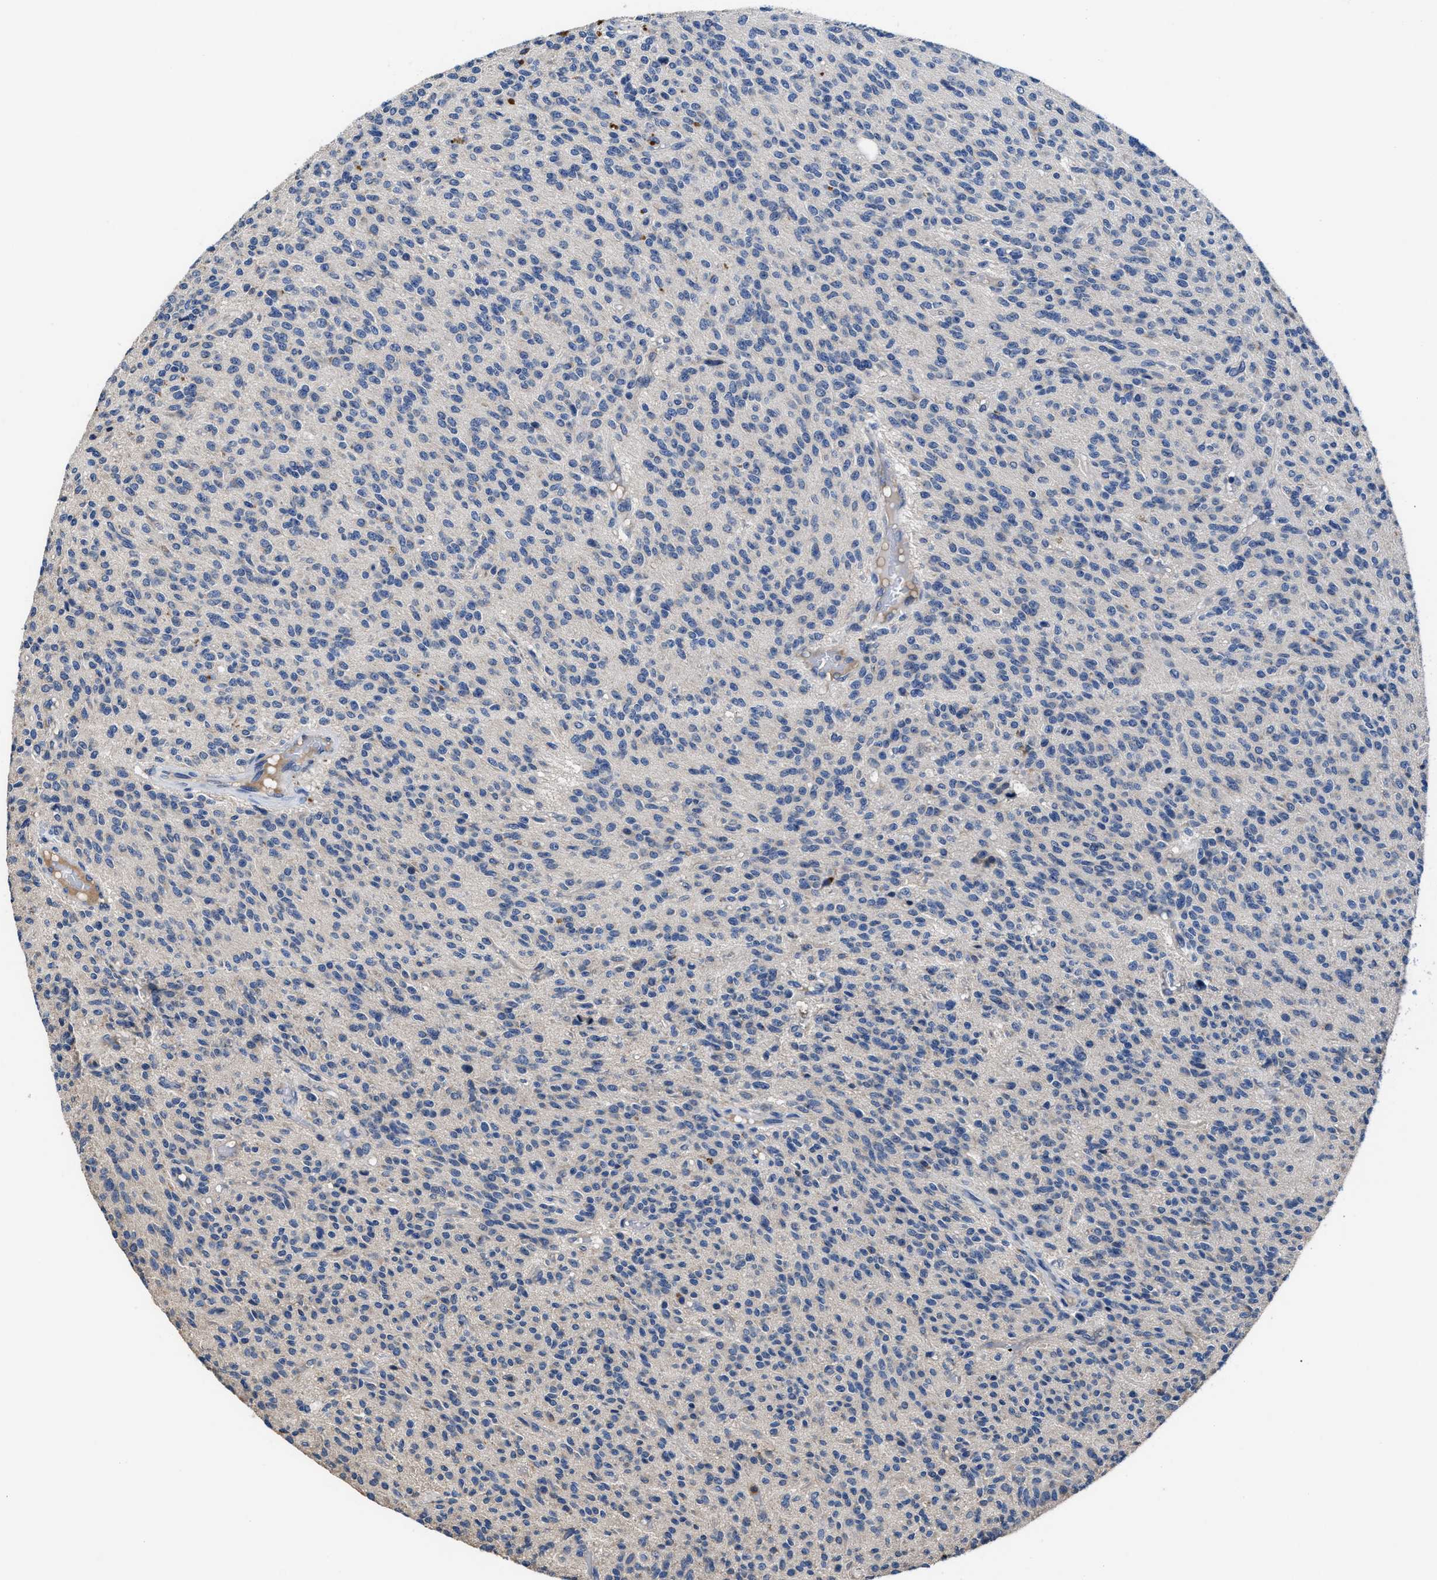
{"staining": {"intensity": "negative", "quantity": "none", "location": "none"}, "tissue": "glioma", "cell_type": "Tumor cells", "image_type": "cancer", "snomed": [{"axis": "morphology", "description": "Glioma, malignant, High grade"}, {"axis": "topography", "description": "Brain"}], "caption": "An immunohistochemistry (IHC) micrograph of glioma is shown. There is no staining in tumor cells of glioma.", "gene": "UBR4", "patient": {"sex": "male", "age": 34}}